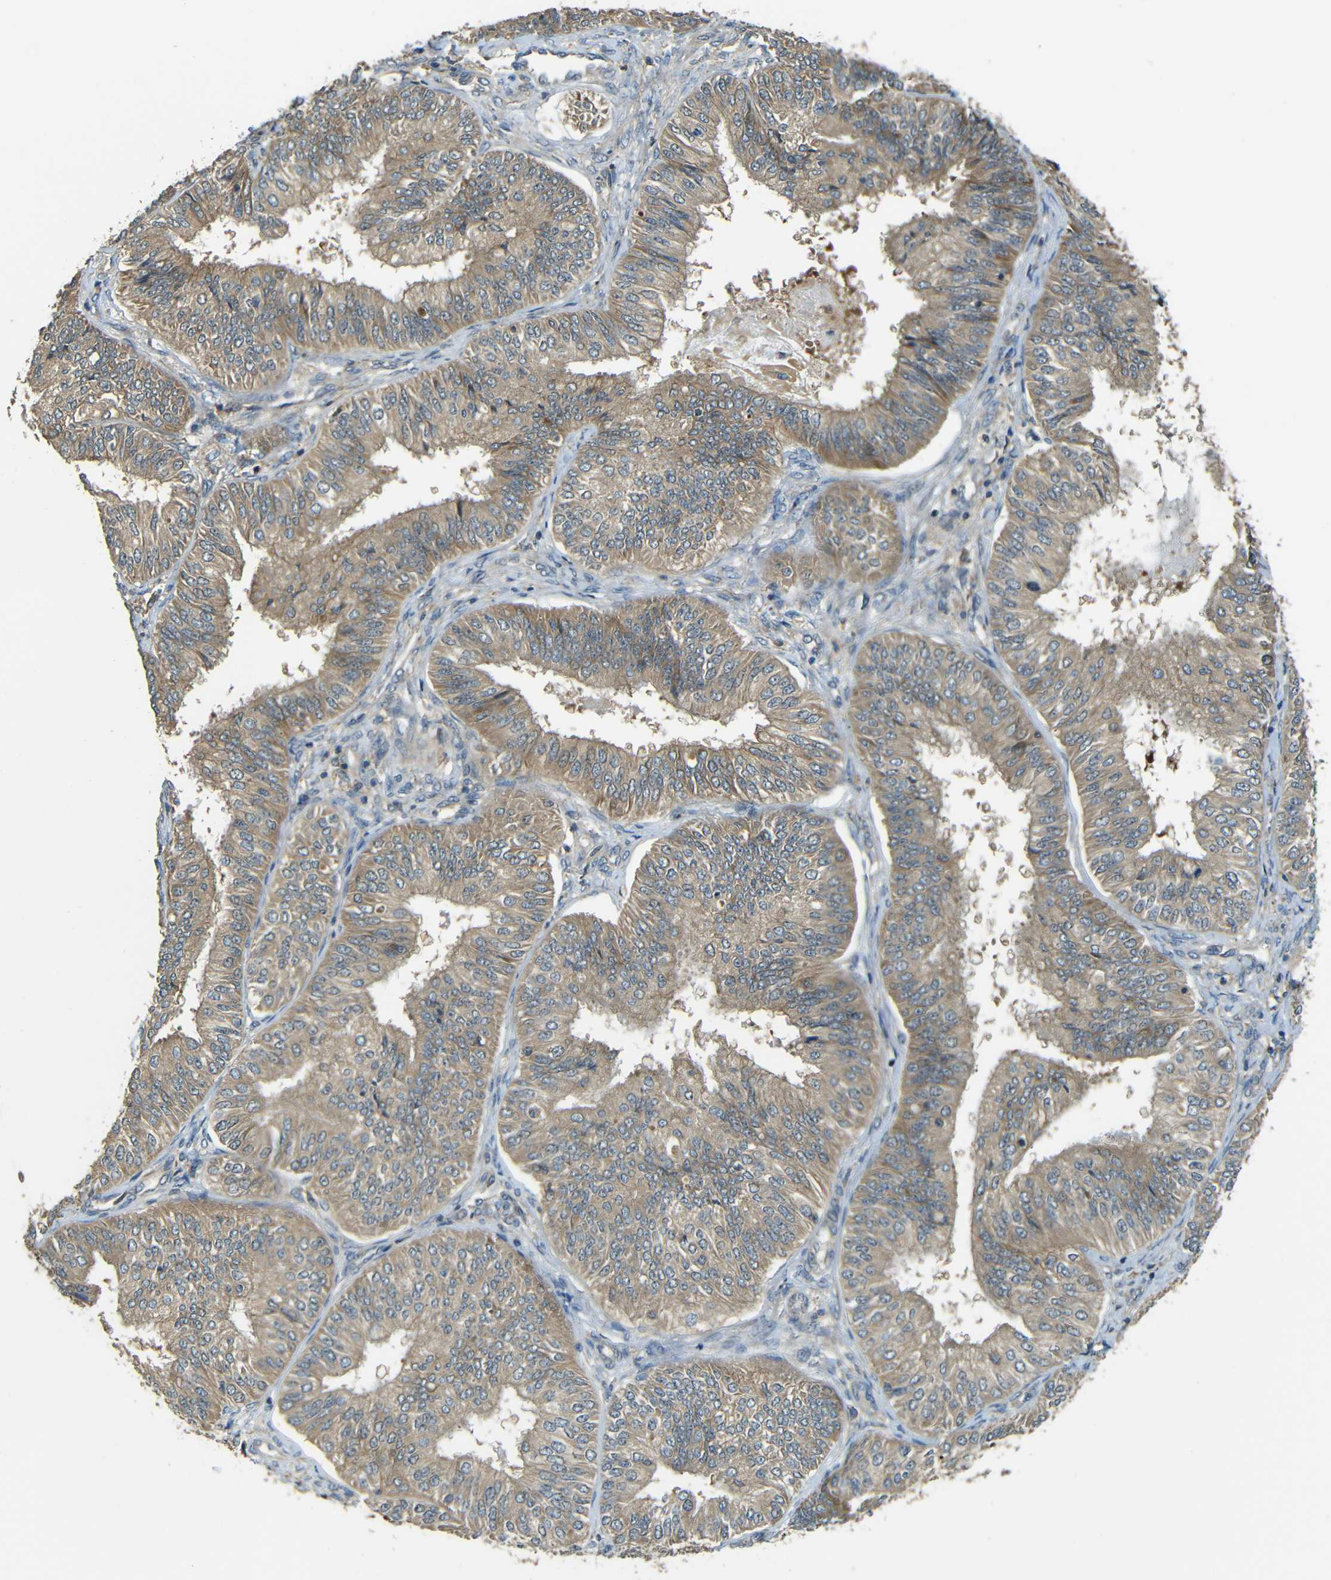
{"staining": {"intensity": "moderate", "quantity": ">75%", "location": "cytoplasmic/membranous"}, "tissue": "endometrial cancer", "cell_type": "Tumor cells", "image_type": "cancer", "snomed": [{"axis": "morphology", "description": "Adenocarcinoma, NOS"}, {"axis": "topography", "description": "Endometrium"}], "caption": "Adenocarcinoma (endometrial) stained for a protein (brown) displays moderate cytoplasmic/membranous positive staining in approximately >75% of tumor cells.", "gene": "FNDC3A", "patient": {"sex": "female", "age": 58}}